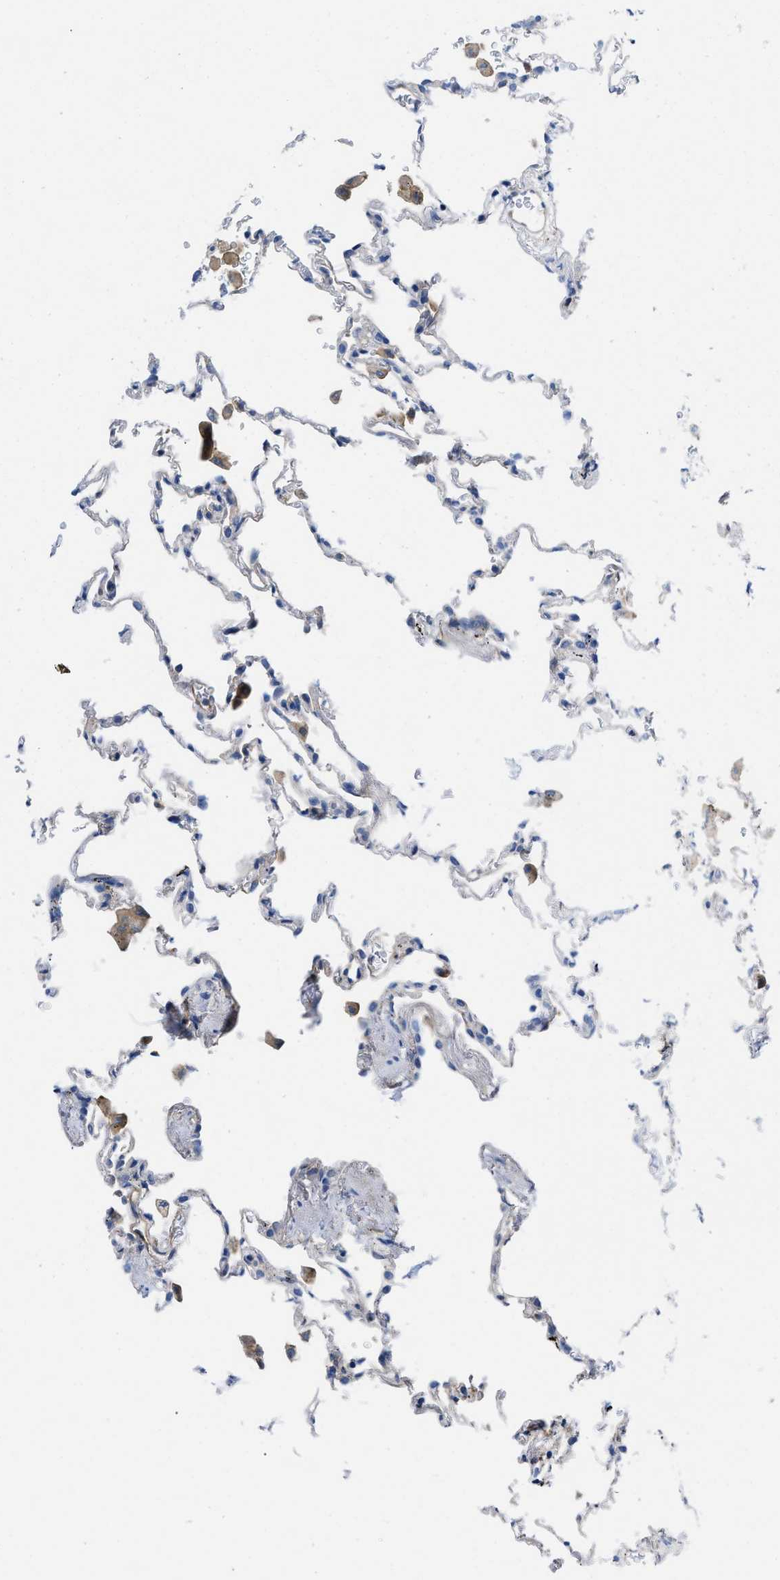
{"staining": {"intensity": "negative", "quantity": "none", "location": "none"}, "tissue": "lung", "cell_type": "Alveolar cells", "image_type": "normal", "snomed": [{"axis": "morphology", "description": "Normal tissue, NOS"}, {"axis": "morphology", "description": "Inflammation, NOS"}, {"axis": "topography", "description": "Lung"}], "caption": "Alveolar cells show no significant protein positivity in benign lung. The staining was performed using DAB (3,3'-diaminobenzidine) to visualize the protein expression in brown, while the nuclei were stained in blue with hematoxylin (Magnification: 20x).", "gene": "PDLIM5", "patient": {"sex": "male", "age": 69}}